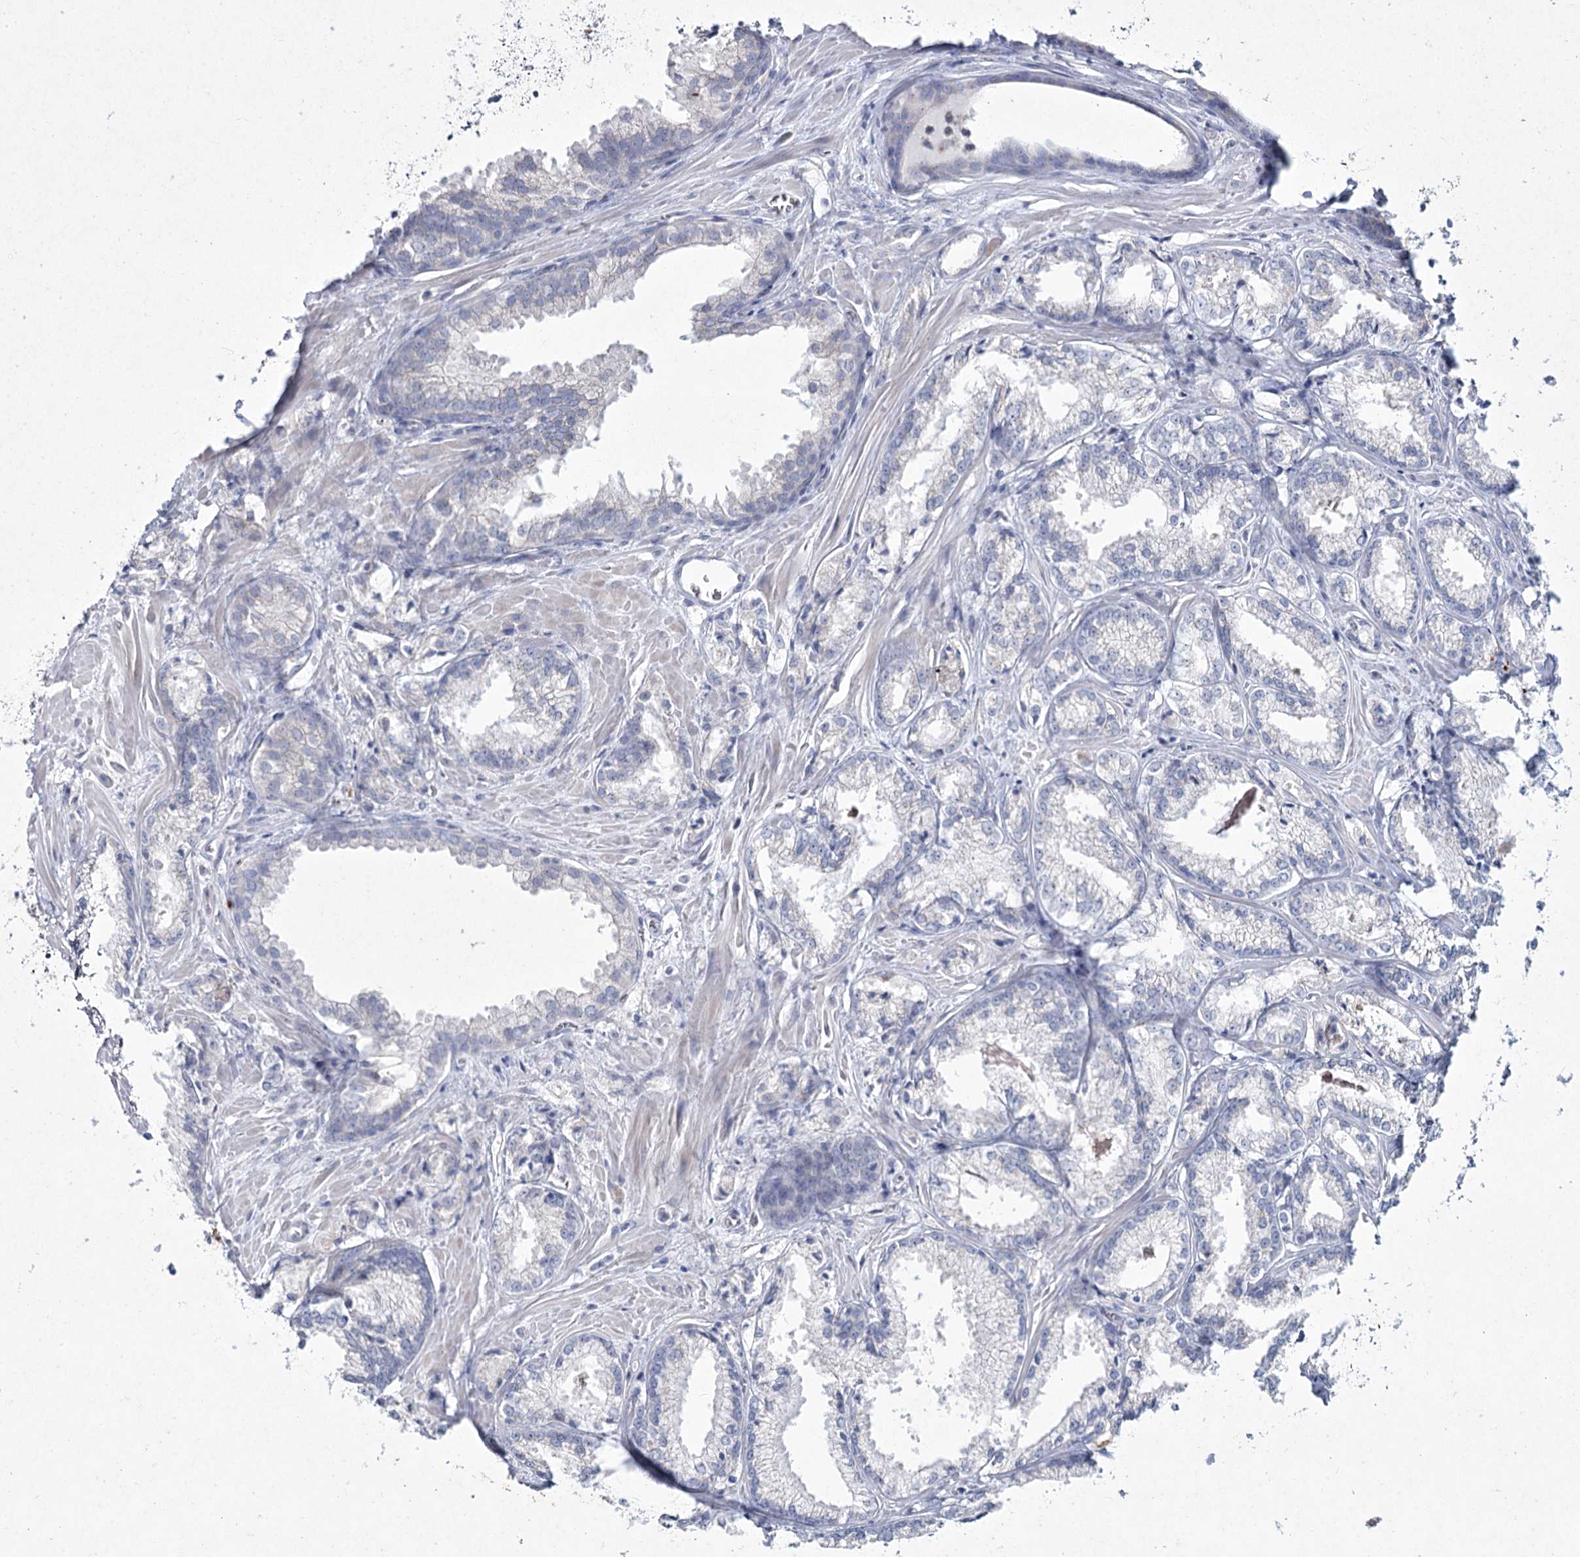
{"staining": {"intensity": "negative", "quantity": "none", "location": "none"}, "tissue": "prostate cancer", "cell_type": "Tumor cells", "image_type": "cancer", "snomed": [{"axis": "morphology", "description": "Adenocarcinoma, Low grade"}, {"axis": "topography", "description": "Prostate"}], "caption": "The immunohistochemistry (IHC) micrograph has no significant expression in tumor cells of prostate cancer tissue.", "gene": "NIPAL4", "patient": {"sex": "male", "age": 47}}